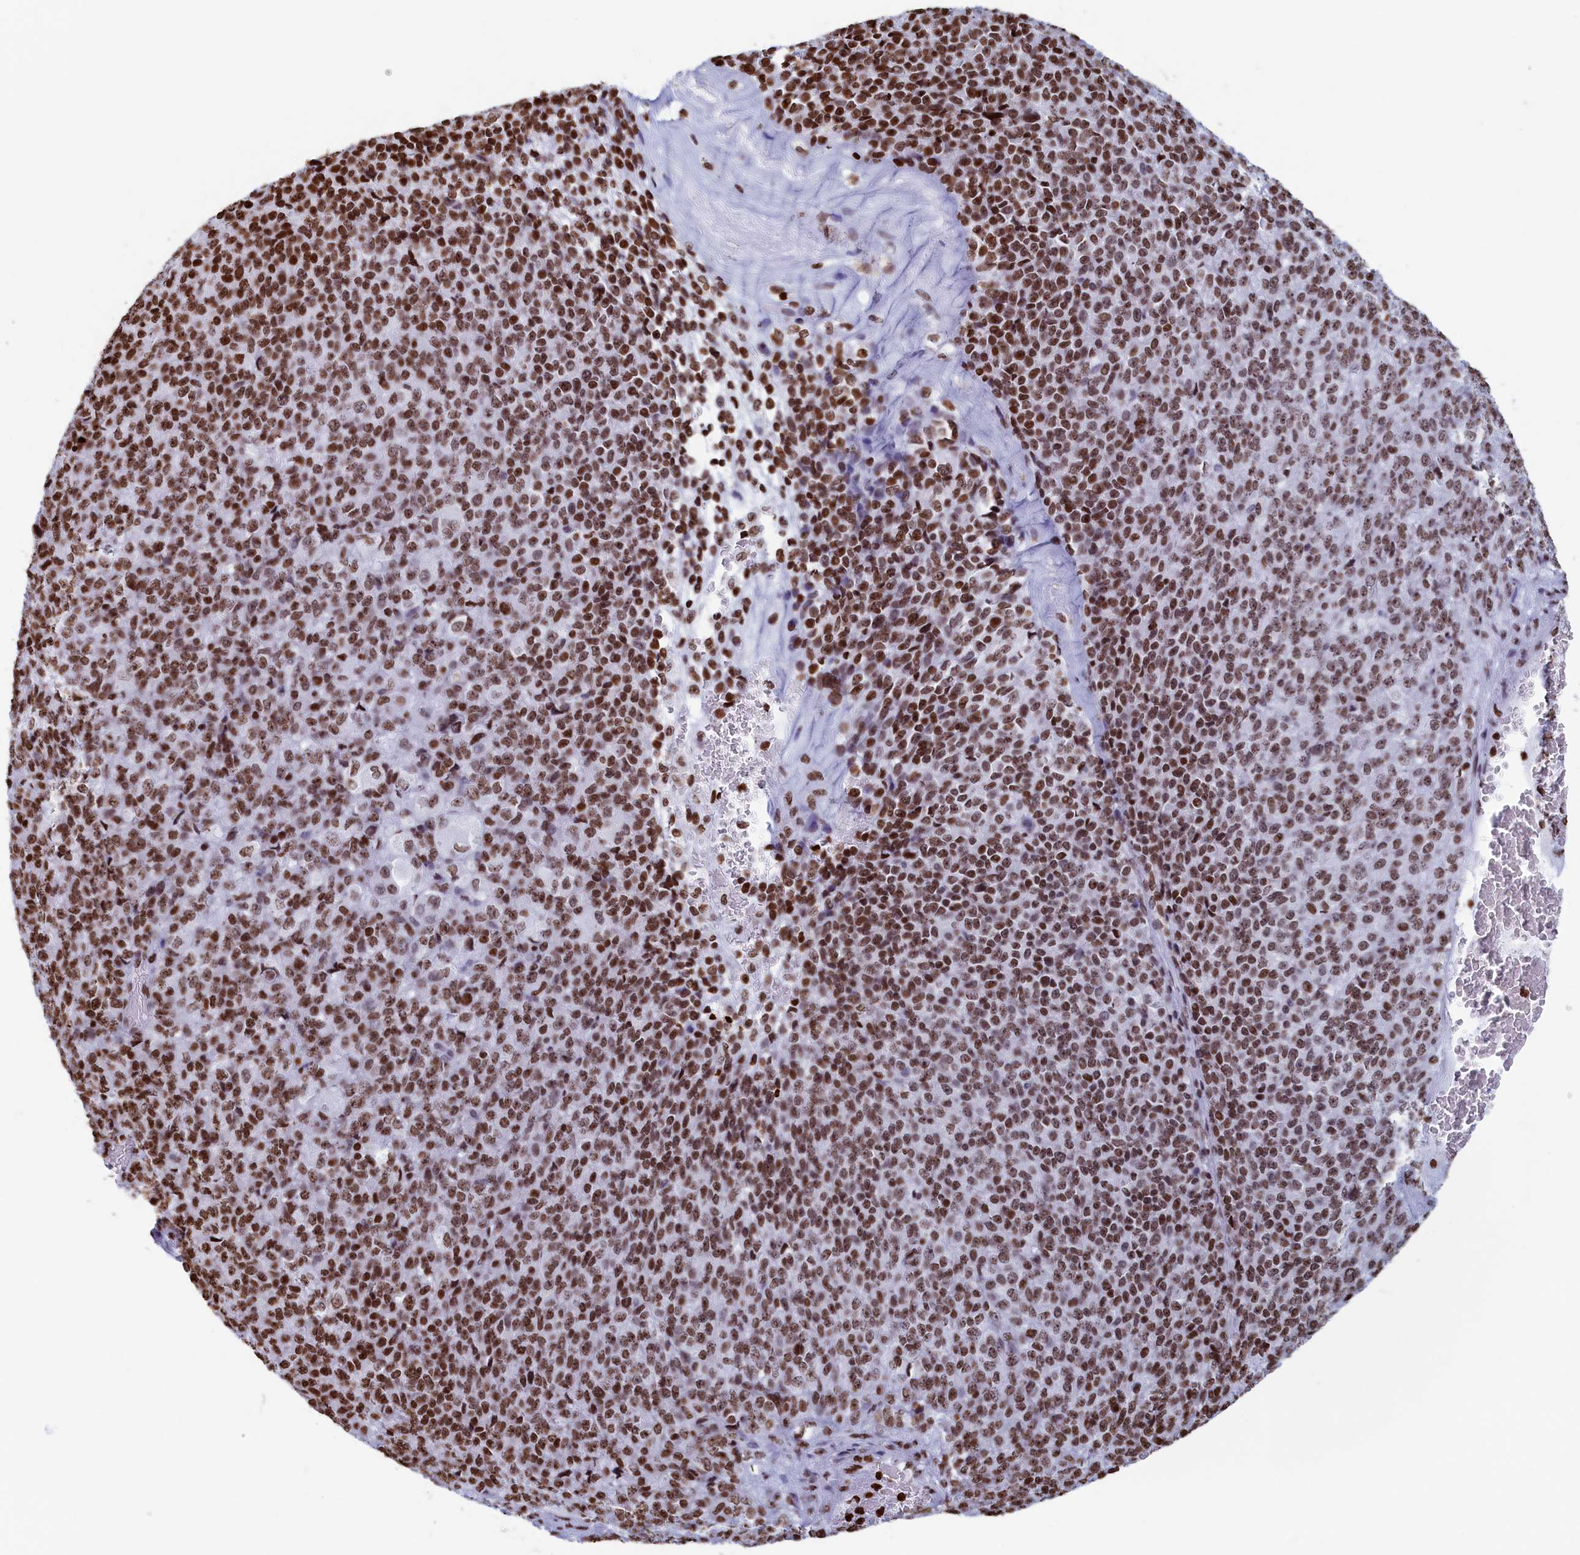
{"staining": {"intensity": "strong", "quantity": ">75%", "location": "nuclear"}, "tissue": "melanoma", "cell_type": "Tumor cells", "image_type": "cancer", "snomed": [{"axis": "morphology", "description": "Malignant melanoma, Metastatic site"}, {"axis": "topography", "description": "Brain"}], "caption": "Melanoma stained with a brown dye demonstrates strong nuclear positive positivity in approximately >75% of tumor cells.", "gene": "APOBEC3A", "patient": {"sex": "female", "age": 56}}